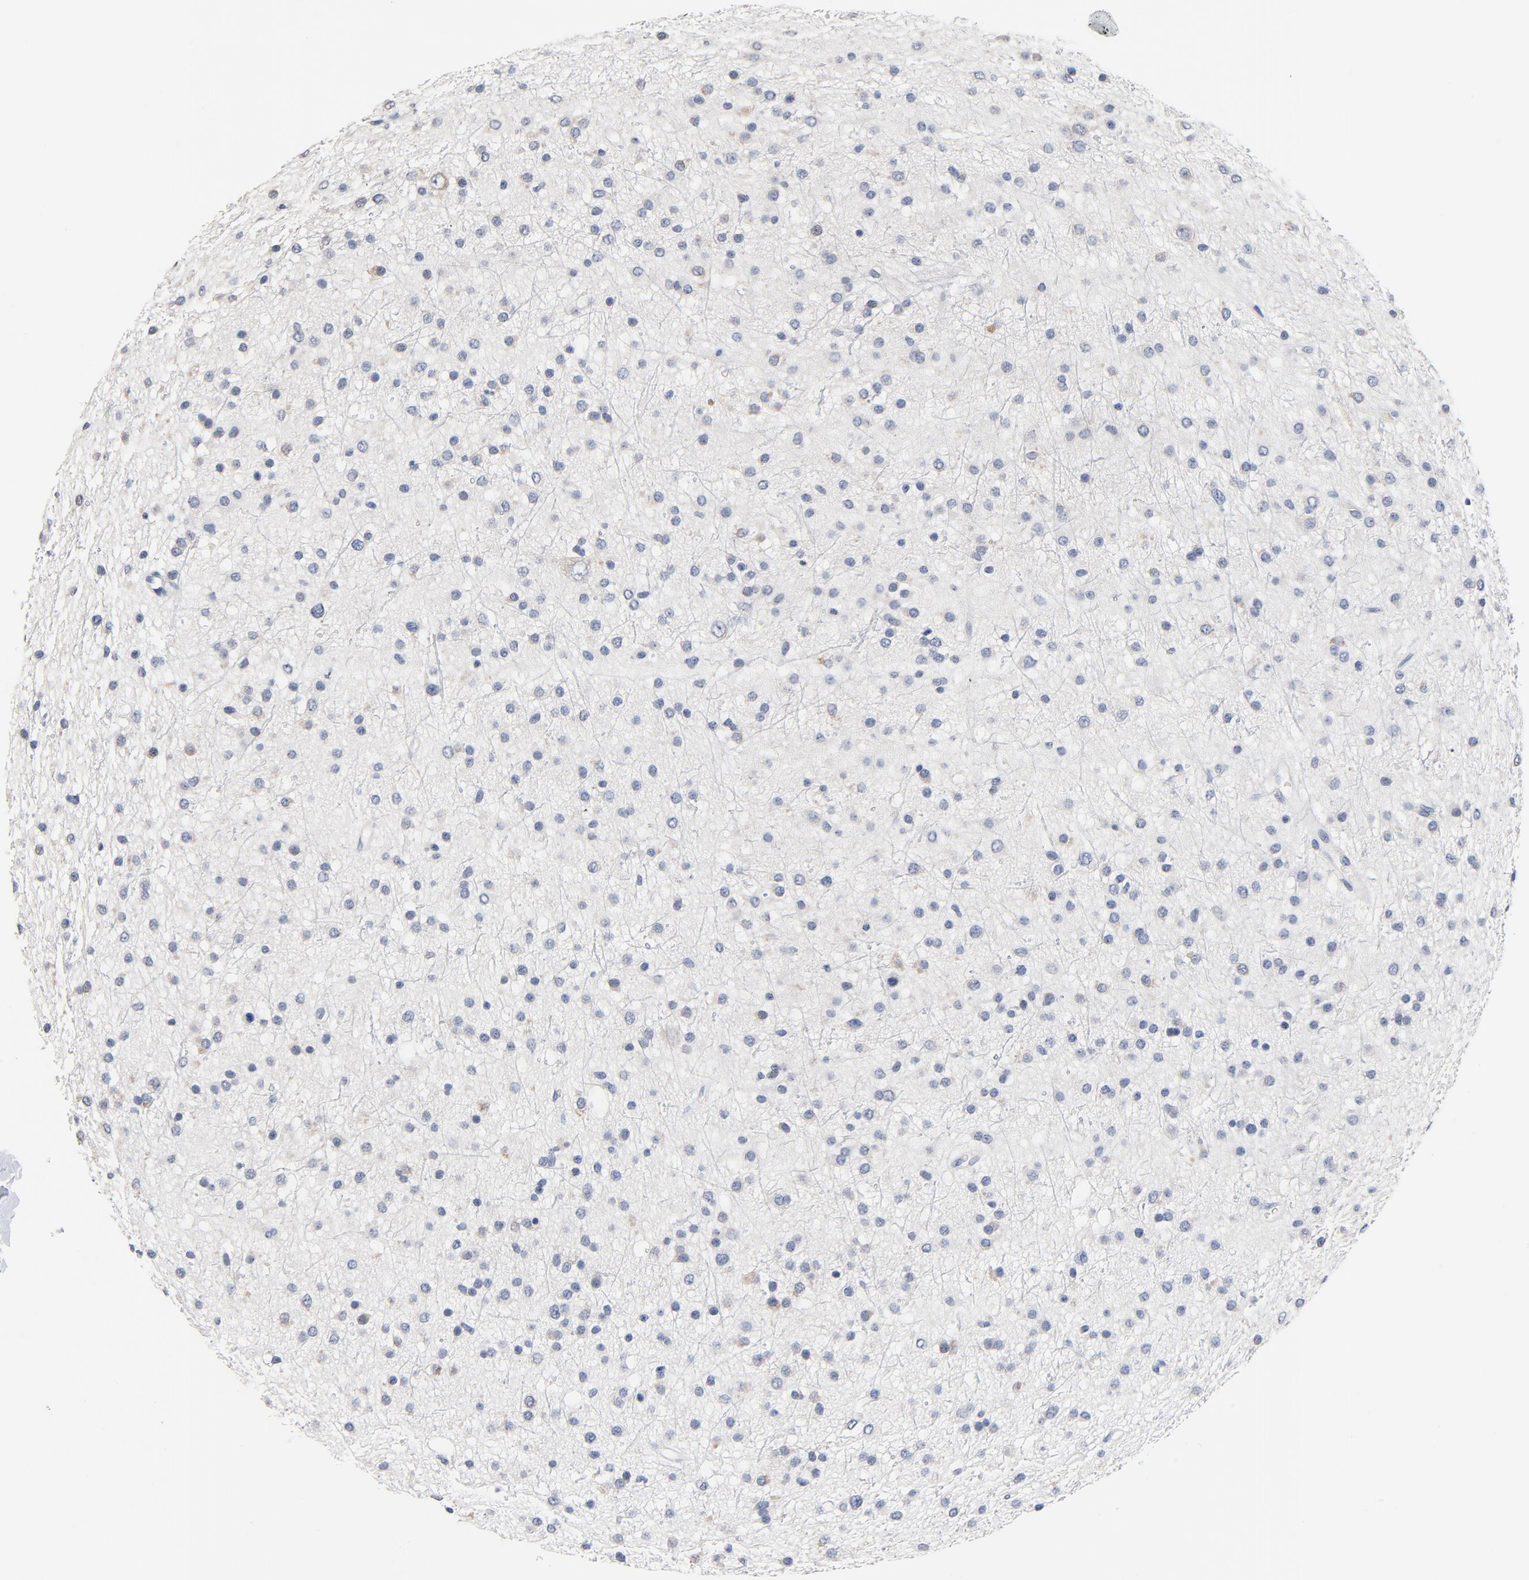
{"staining": {"intensity": "negative", "quantity": "none", "location": "none"}, "tissue": "glioma", "cell_type": "Tumor cells", "image_type": "cancer", "snomed": [{"axis": "morphology", "description": "Glioma, malignant, Low grade"}, {"axis": "topography", "description": "Brain"}], "caption": "This is an IHC histopathology image of human malignant low-grade glioma. There is no expression in tumor cells.", "gene": "FBXL5", "patient": {"sex": "female", "age": 36}}